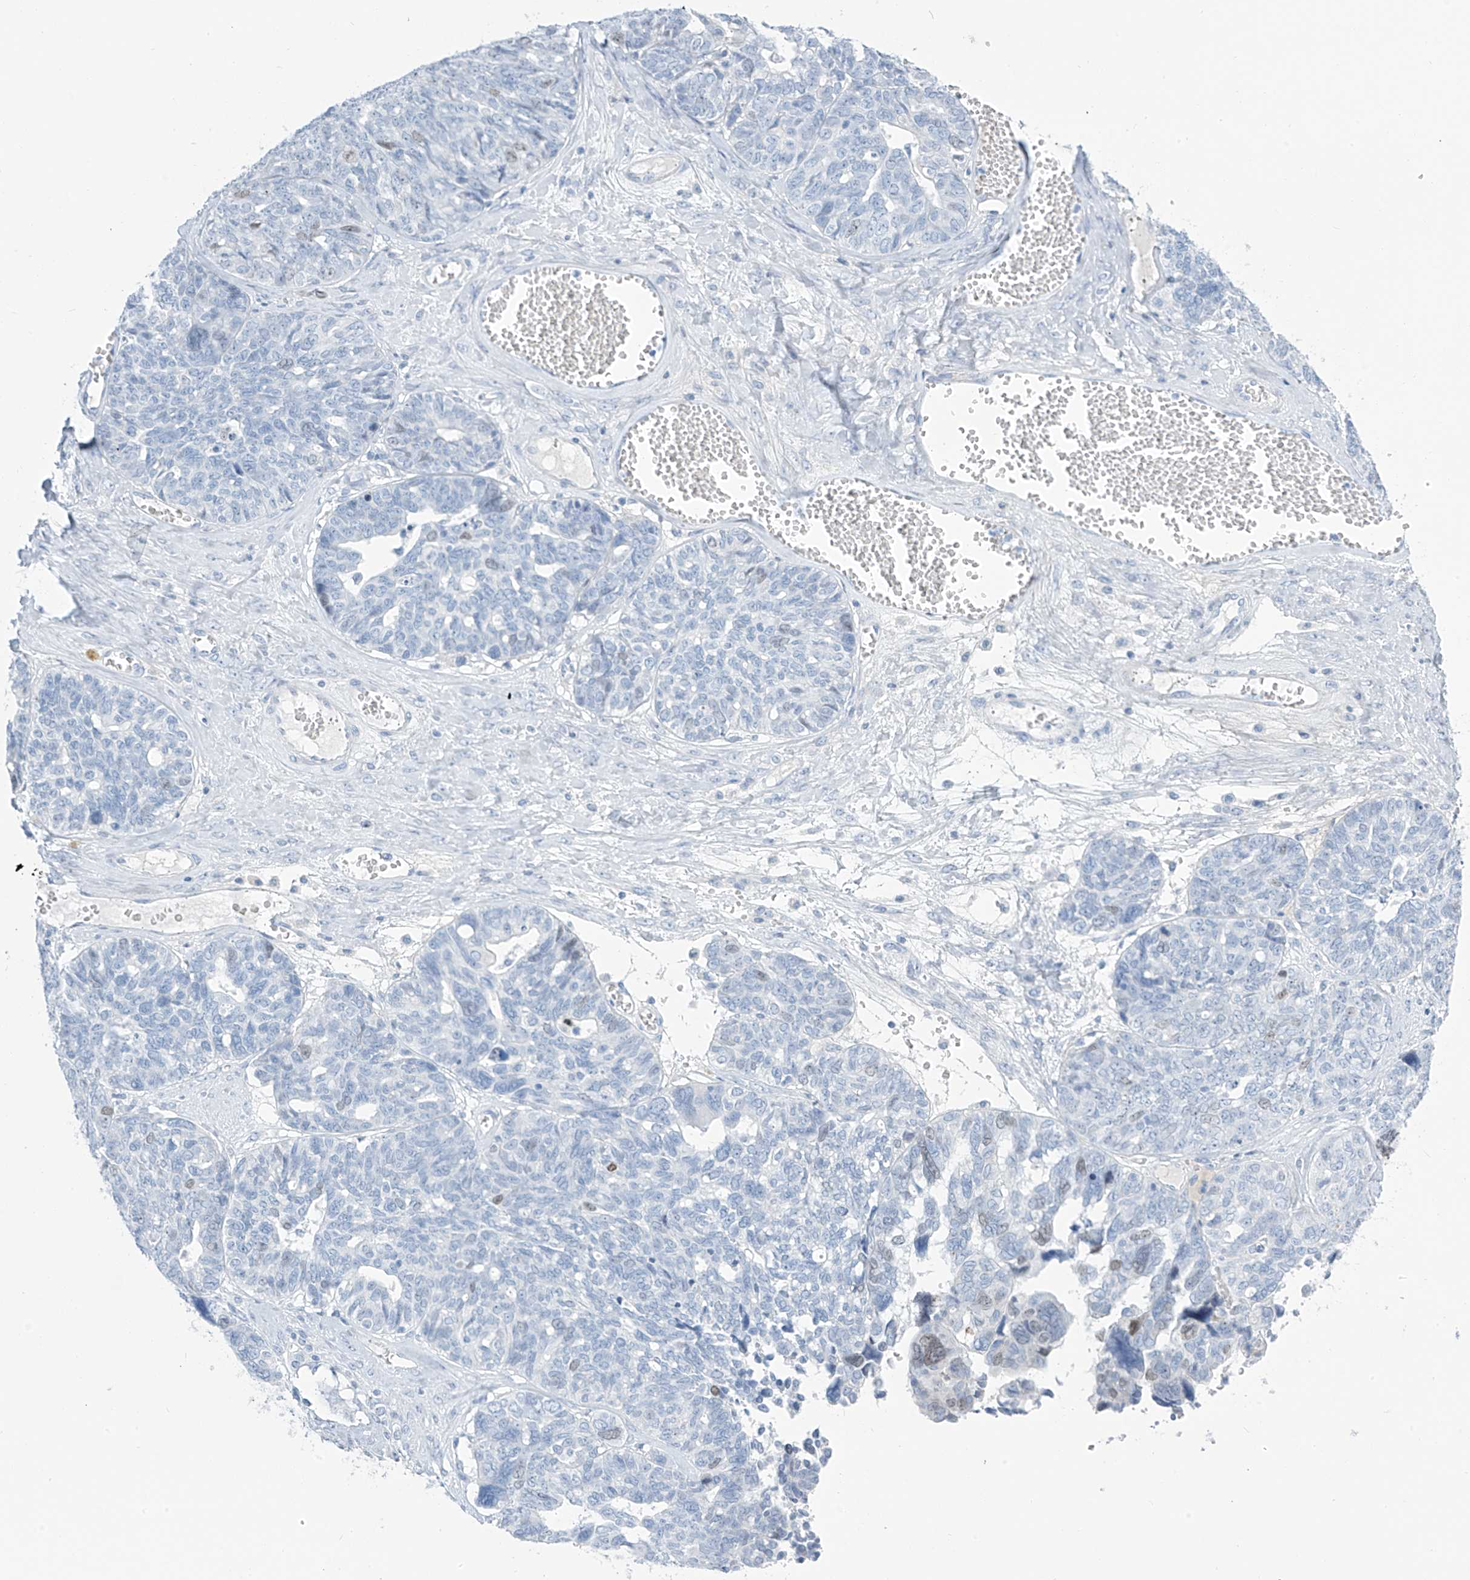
{"staining": {"intensity": "weak", "quantity": "<25%", "location": "nuclear"}, "tissue": "ovarian cancer", "cell_type": "Tumor cells", "image_type": "cancer", "snomed": [{"axis": "morphology", "description": "Cystadenocarcinoma, serous, NOS"}, {"axis": "topography", "description": "Ovary"}], "caption": "Tumor cells are negative for brown protein staining in ovarian serous cystadenocarcinoma.", "gene": "SGO2", "patient": {"sex": "female", "age": 79}}